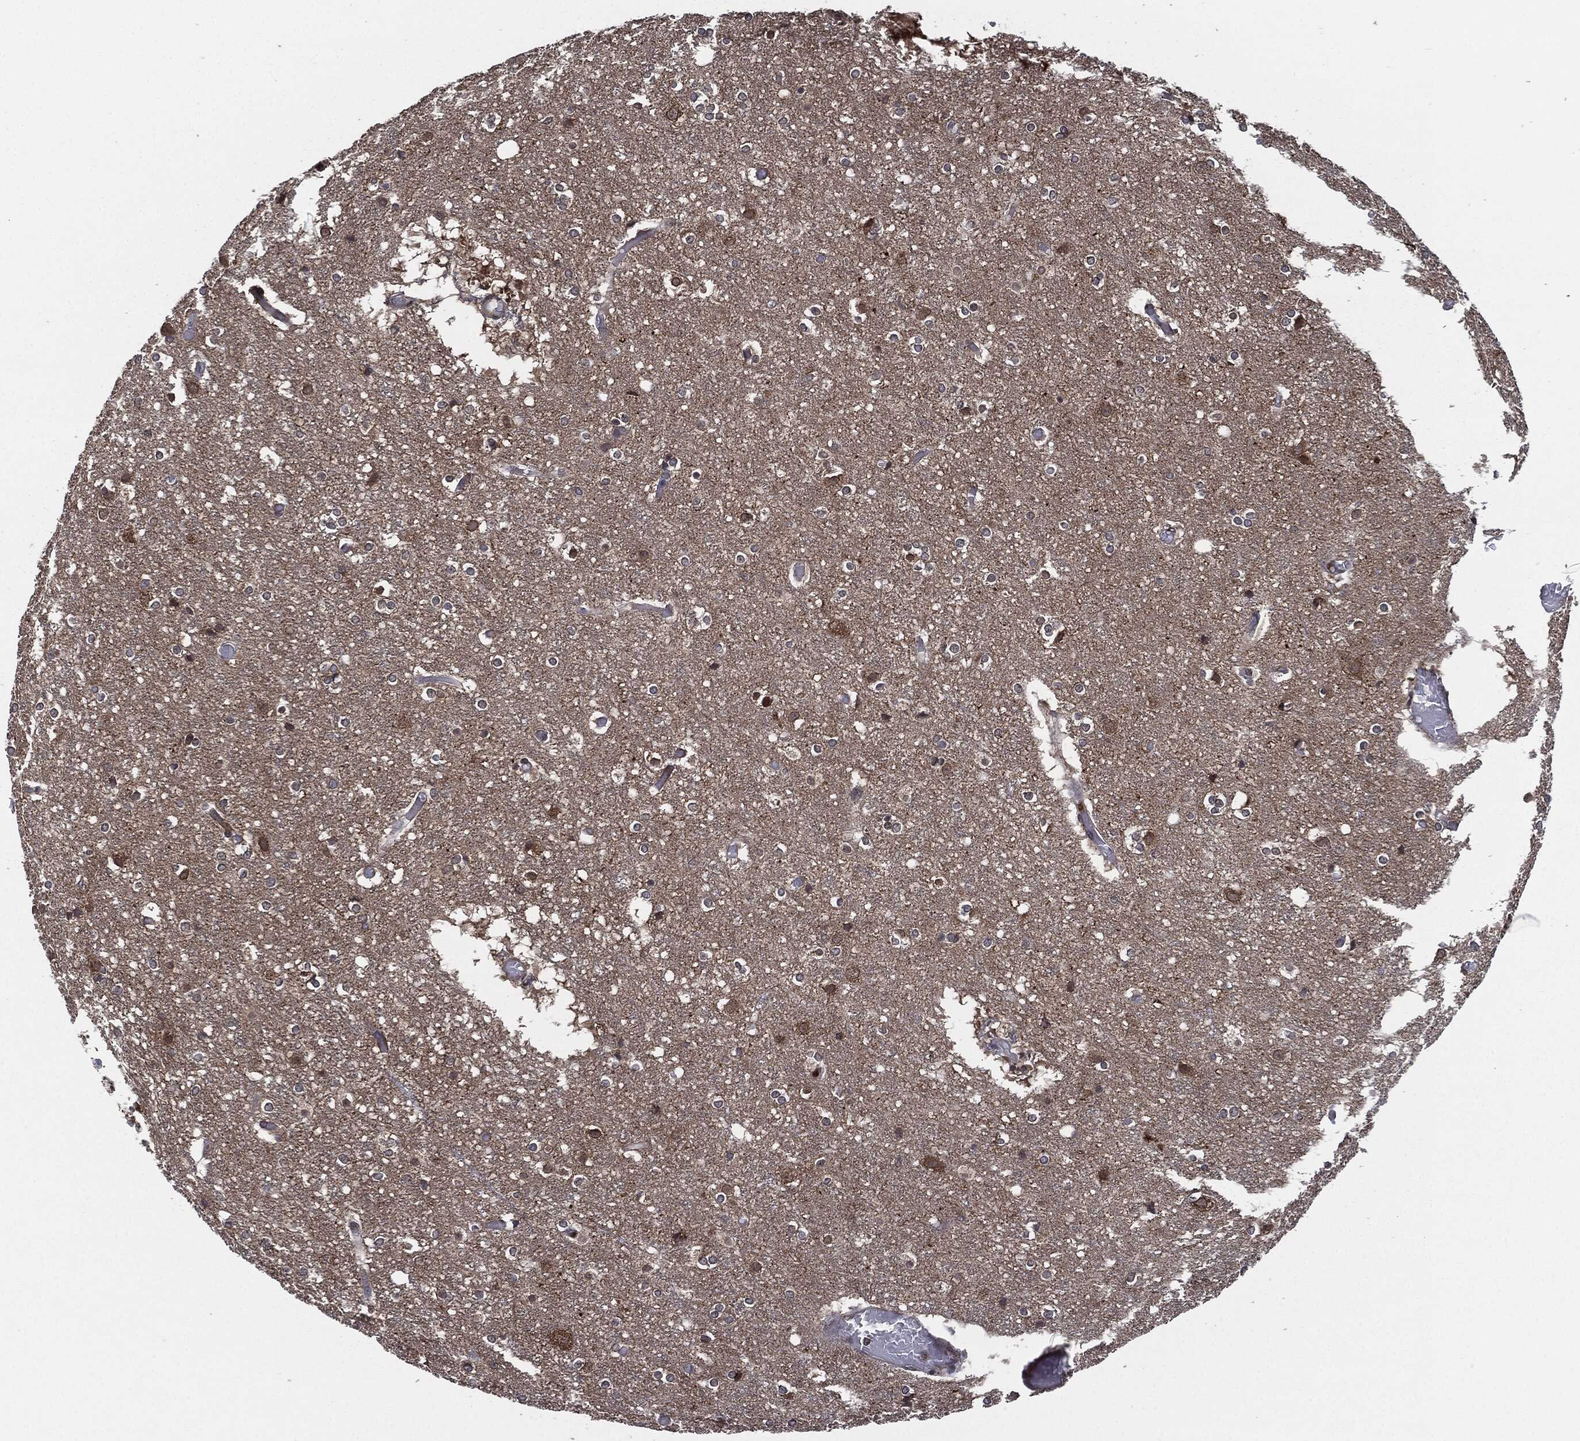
{"staining": {"intensity": "negative", "quantity": "none", "location": "none"}, "tissue": "cerebral cortex", "cell_type": "Endothelial cells", "image_type": "normal", "snomed": [{"axis": "morphology", "description": "Normal tissue, NOS"}, {"axis": "topography", "description": "Cerebral cortex"}], "caption": "The micrograph displays no staining of endothelial cells in benign cerebral cortex.", "gene": "UBR1", "patient": {"sex": "female", "age": 52}}